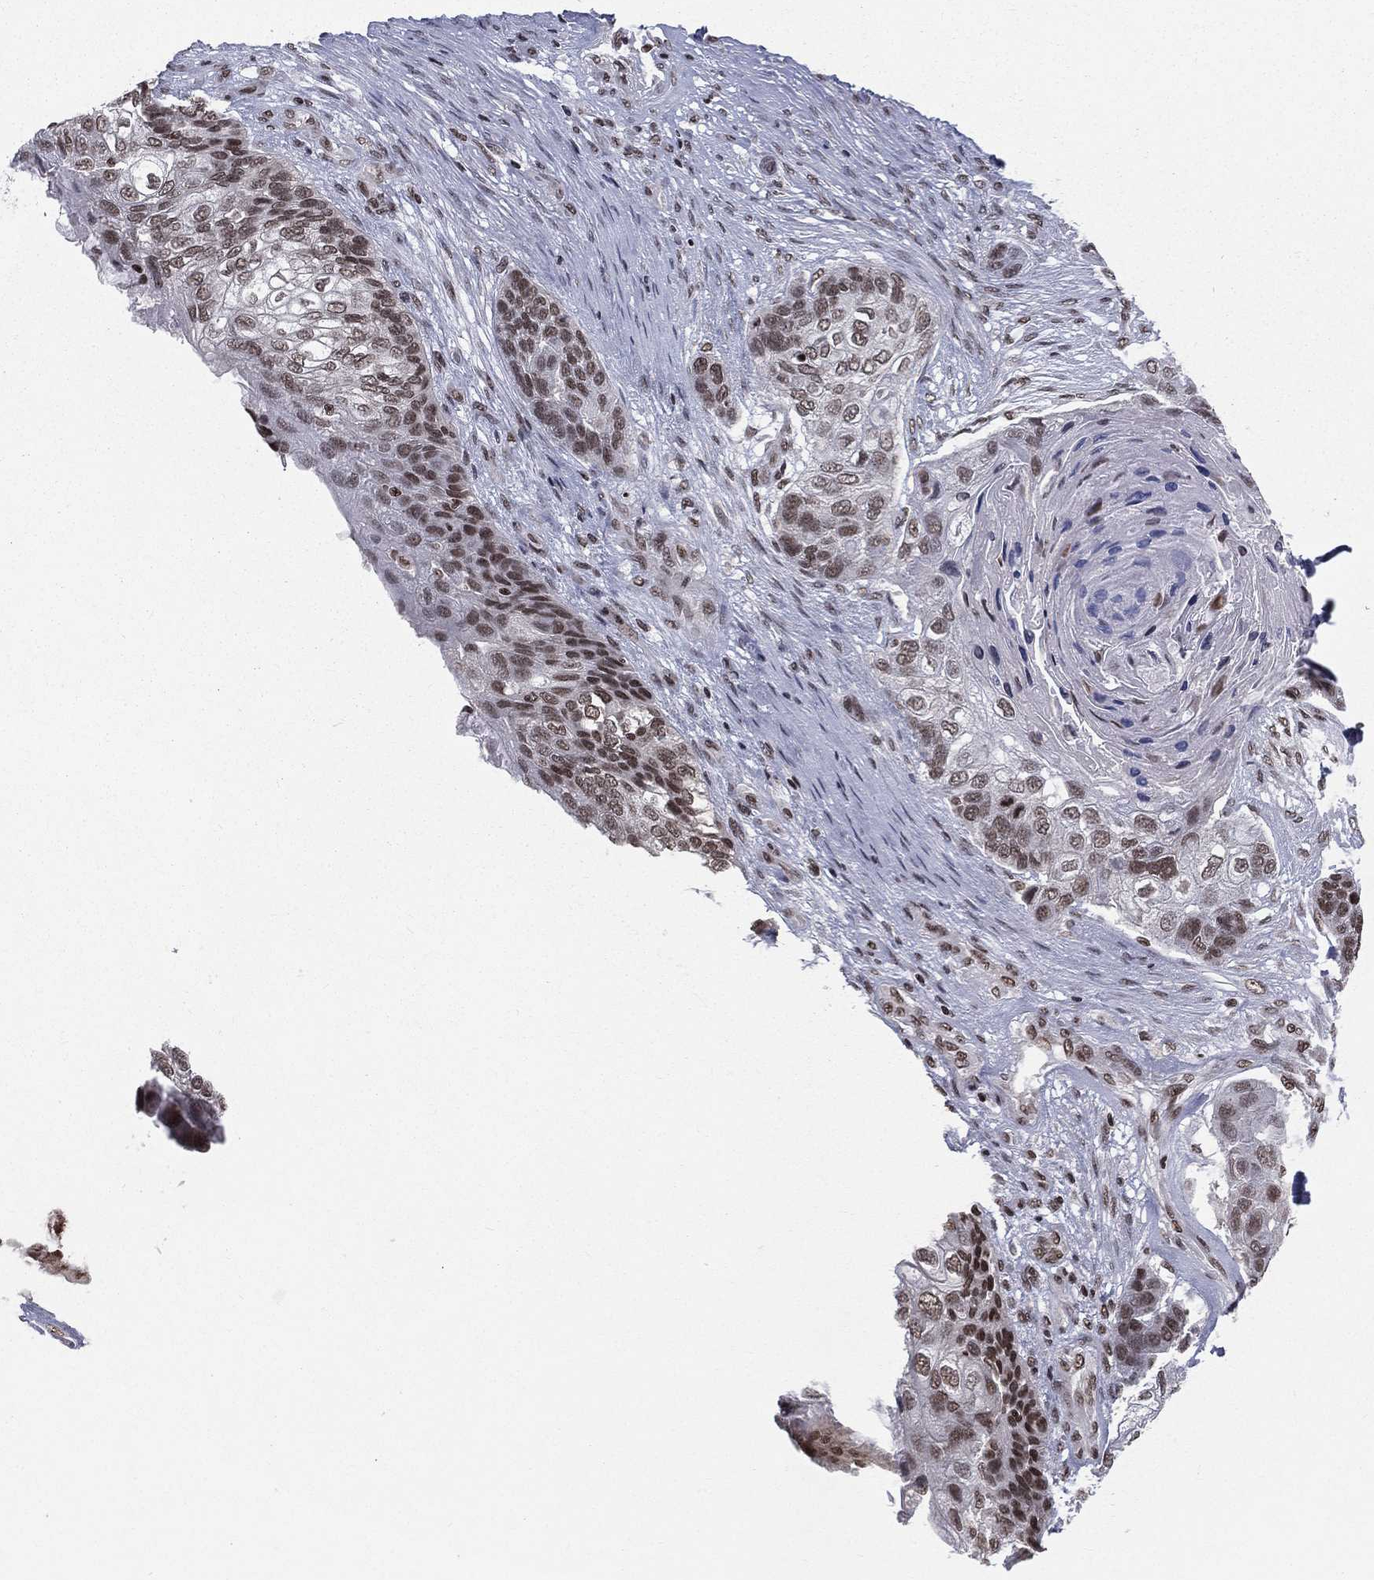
{"staining": {"intensity": "strong", "quantity": "<25%", "location": "nuclear"}, "tissue": "lung cancer", "cell_type": "Tumor cells", "image_type": "cancer", "snomed": [{"axis": "morphology", "description": "Squamous cell carcinoma, NOS"}, {"axis": "topography", "description": "Lung"}], "caption": "A brown stain labels strong nuclear staining of a protein in human squamous cell carcinoma (lung) tumor cells.", "gene": "RFX7", "patient": {"sex": "male", "age": 69}}